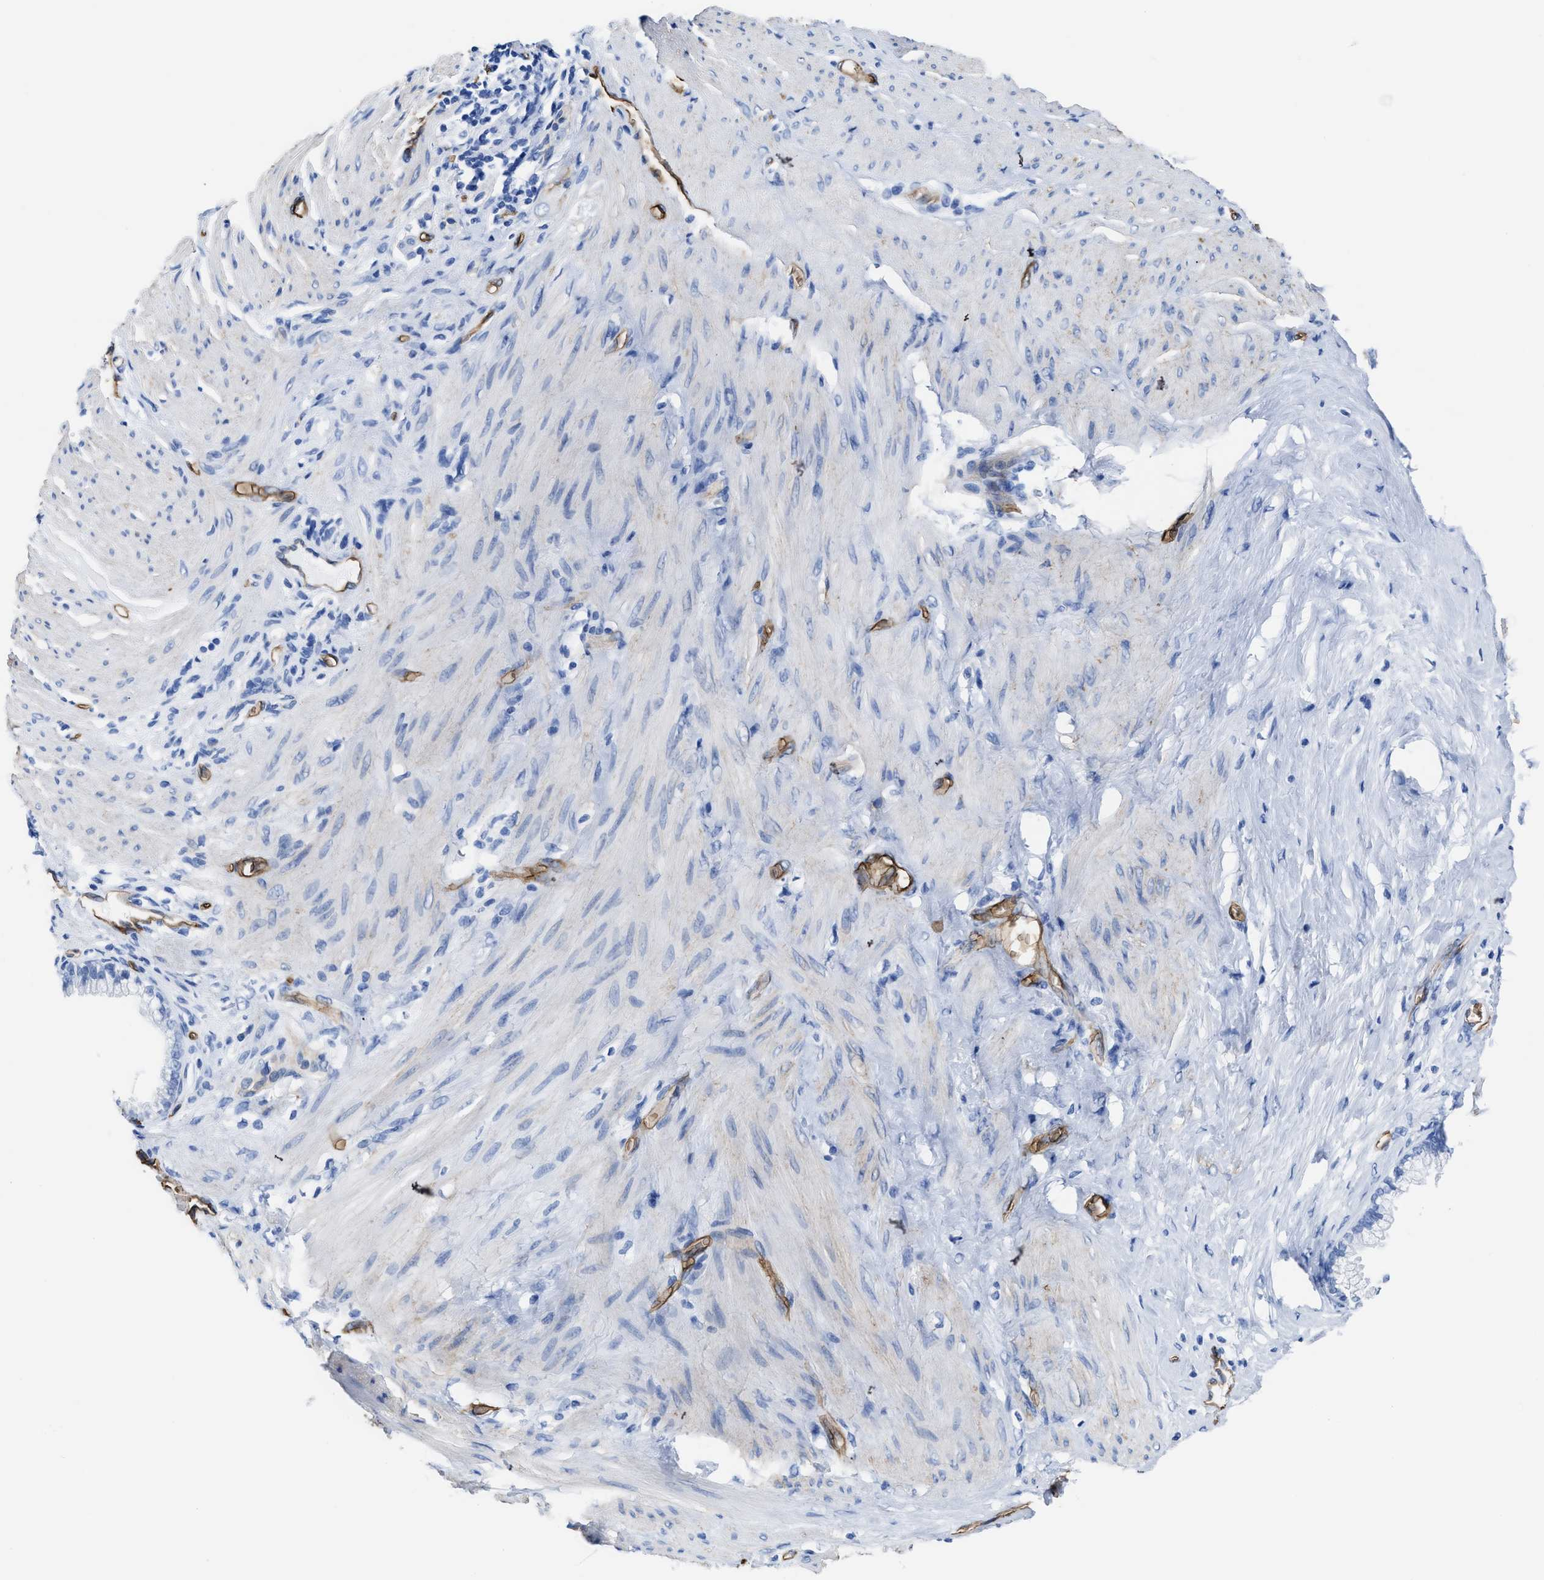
{"staining": {"intensity": "negative", "quantity": "none", "location": "none"}, "tissue": "pancreatic cancer", "cell_type": "Tumor cells", "image_type": "cancer", "snomed": [{"axis": "morphology", "description": "Adenocarcinoma, NOS"}, {"axis": "topography", "description": "Pancreas"}], "caption": "Tumor cells show no significant expression in pancreatic adenocarcinoma. (DAB (3,3'-diaminobenzidine) IHC visualized using brightfield microscopy, high magnification).", "gene": "AQP1", "patient": {"sex": "male", "age": 69}}